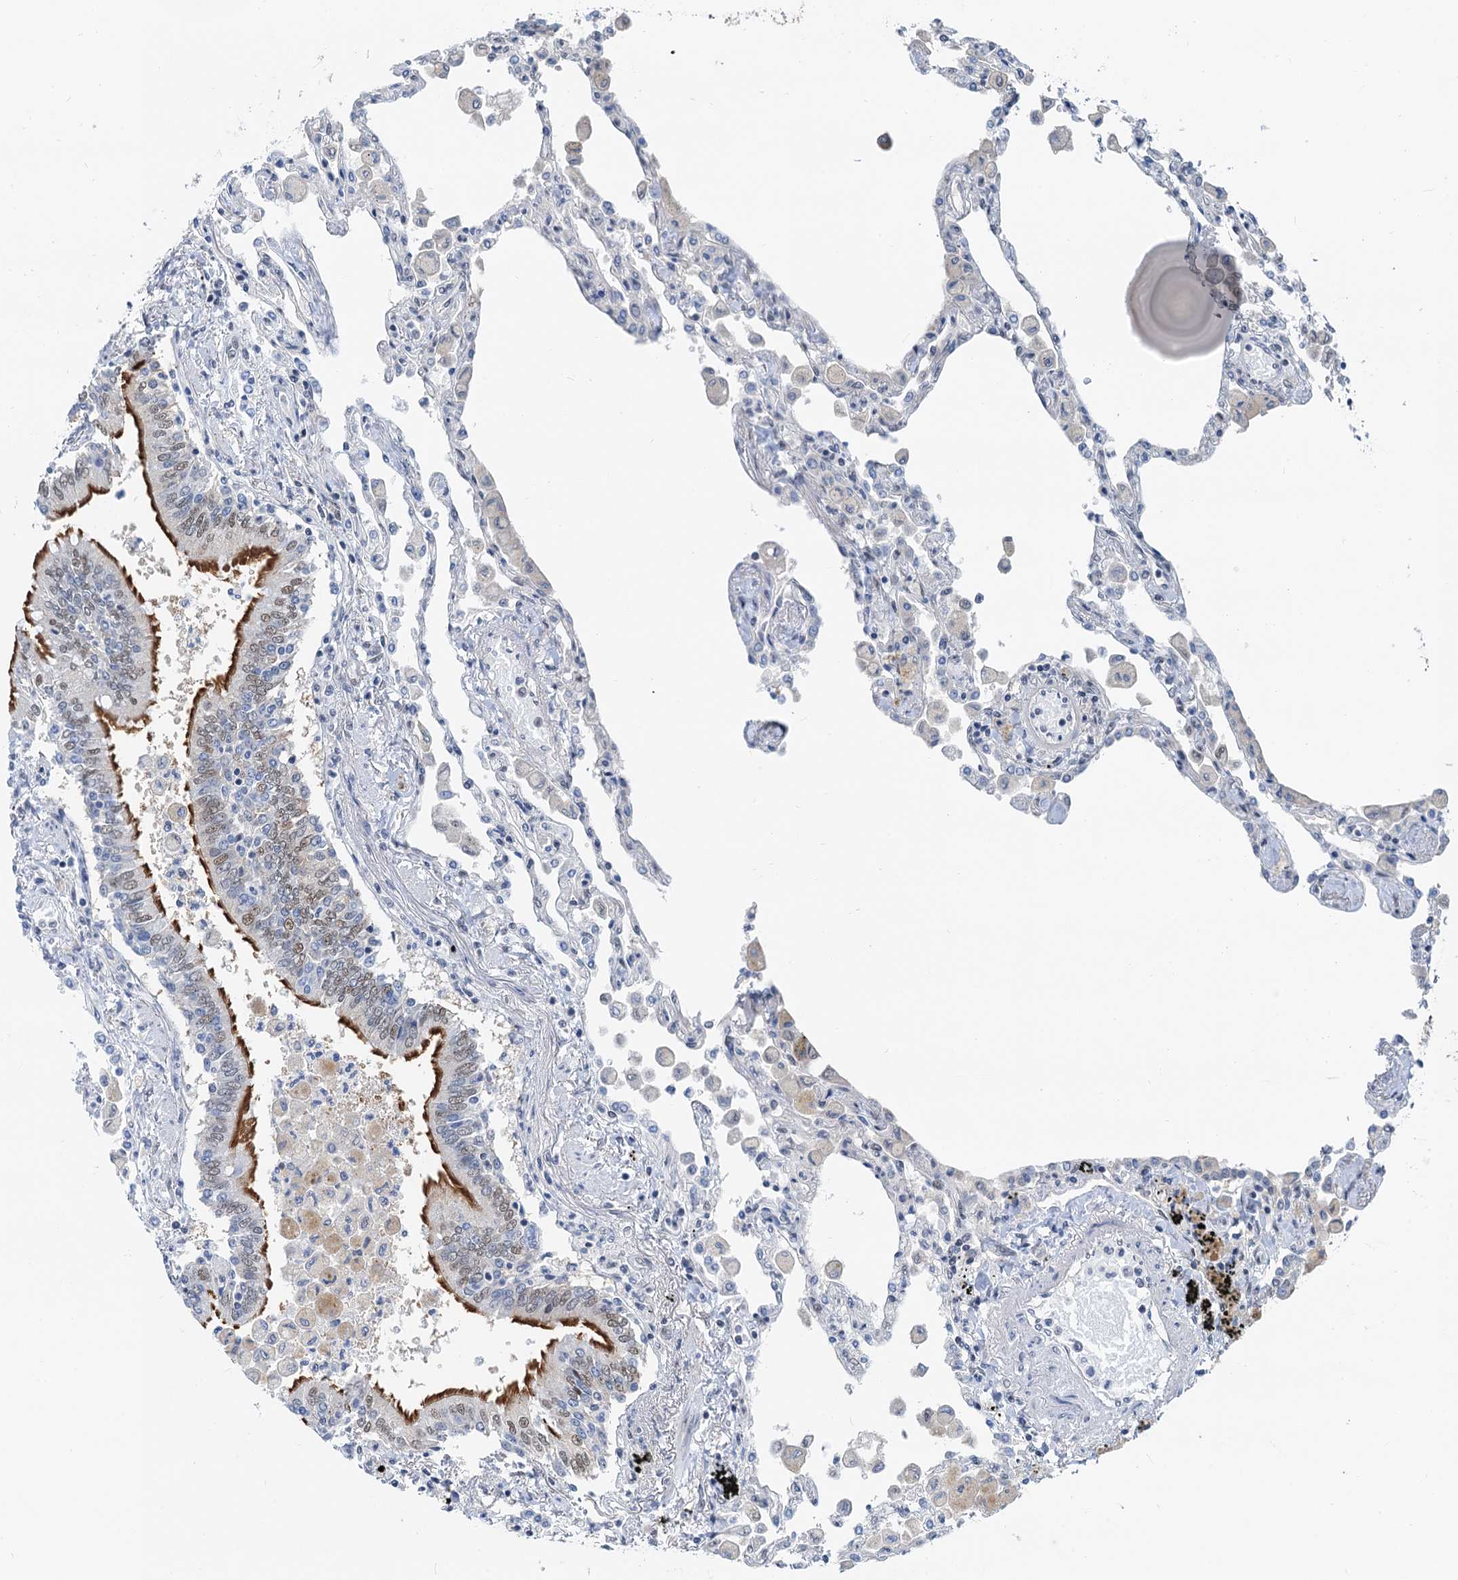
{"staining": {"intensity": "moderate", "quantity": "<25%", "location": "nuclear"}, "tissue": "lung", "cell_type": "Alveolar cells", "image_type": "normal", "snomed": [{"axis": "morphology", "description": "Normal tissue, NOS"}, {"axis": "topography", "description": "Bronchus"}, {"axis": "topography", "description": "Lung"}], "caption": "Alveolar cells reveal low levels of moderate nuclear staining in about <25% of cells in benign human lung. Using DAB (brown) and hematoxylin (blue) stains, captured at high magnification using brightfield microscopy.", "gene": "CFDP1", "patient": {"sex": "female", "age": 49}}